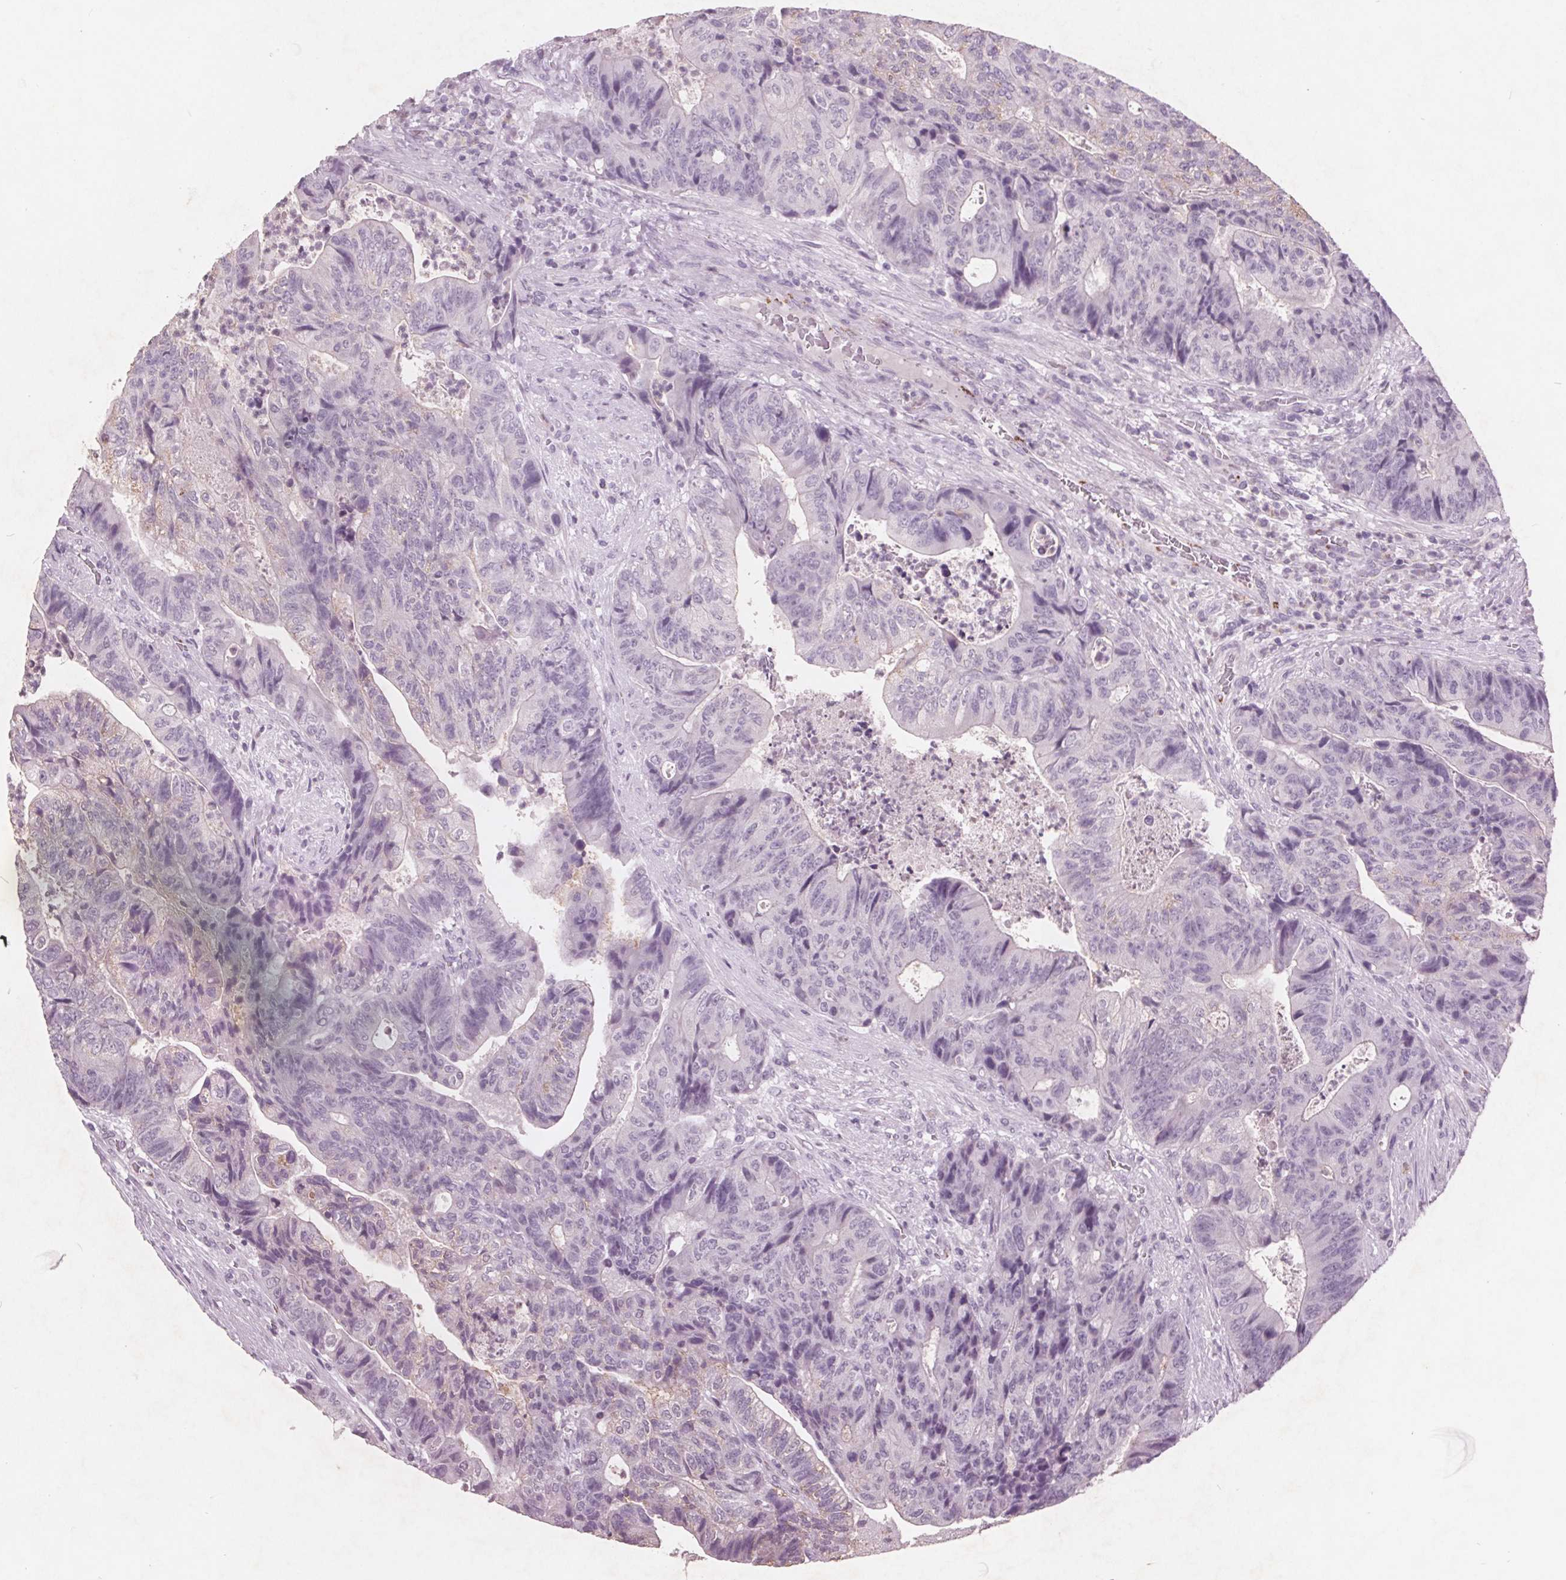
{"staining": {"intensity": "negative", "quantity": "none", "location": "none"}, "tissue": "colorectal cancer", "cell_type": "Tumor cells", "image_type": "cancer", "snomed": [{"axis": "morphology", "description": "Normal tissue, NOS"}, {"axis": "morphology", "description": "Adenocarcinoma, NOS"}, {"axis": "topography", "description": "Colon"}], "caption": "Tumor cells are negative for protein expression in human colorectal adenocarcinoma.", "gene": "PTPN14", "patient": {"sex": "female", "age": 48}}